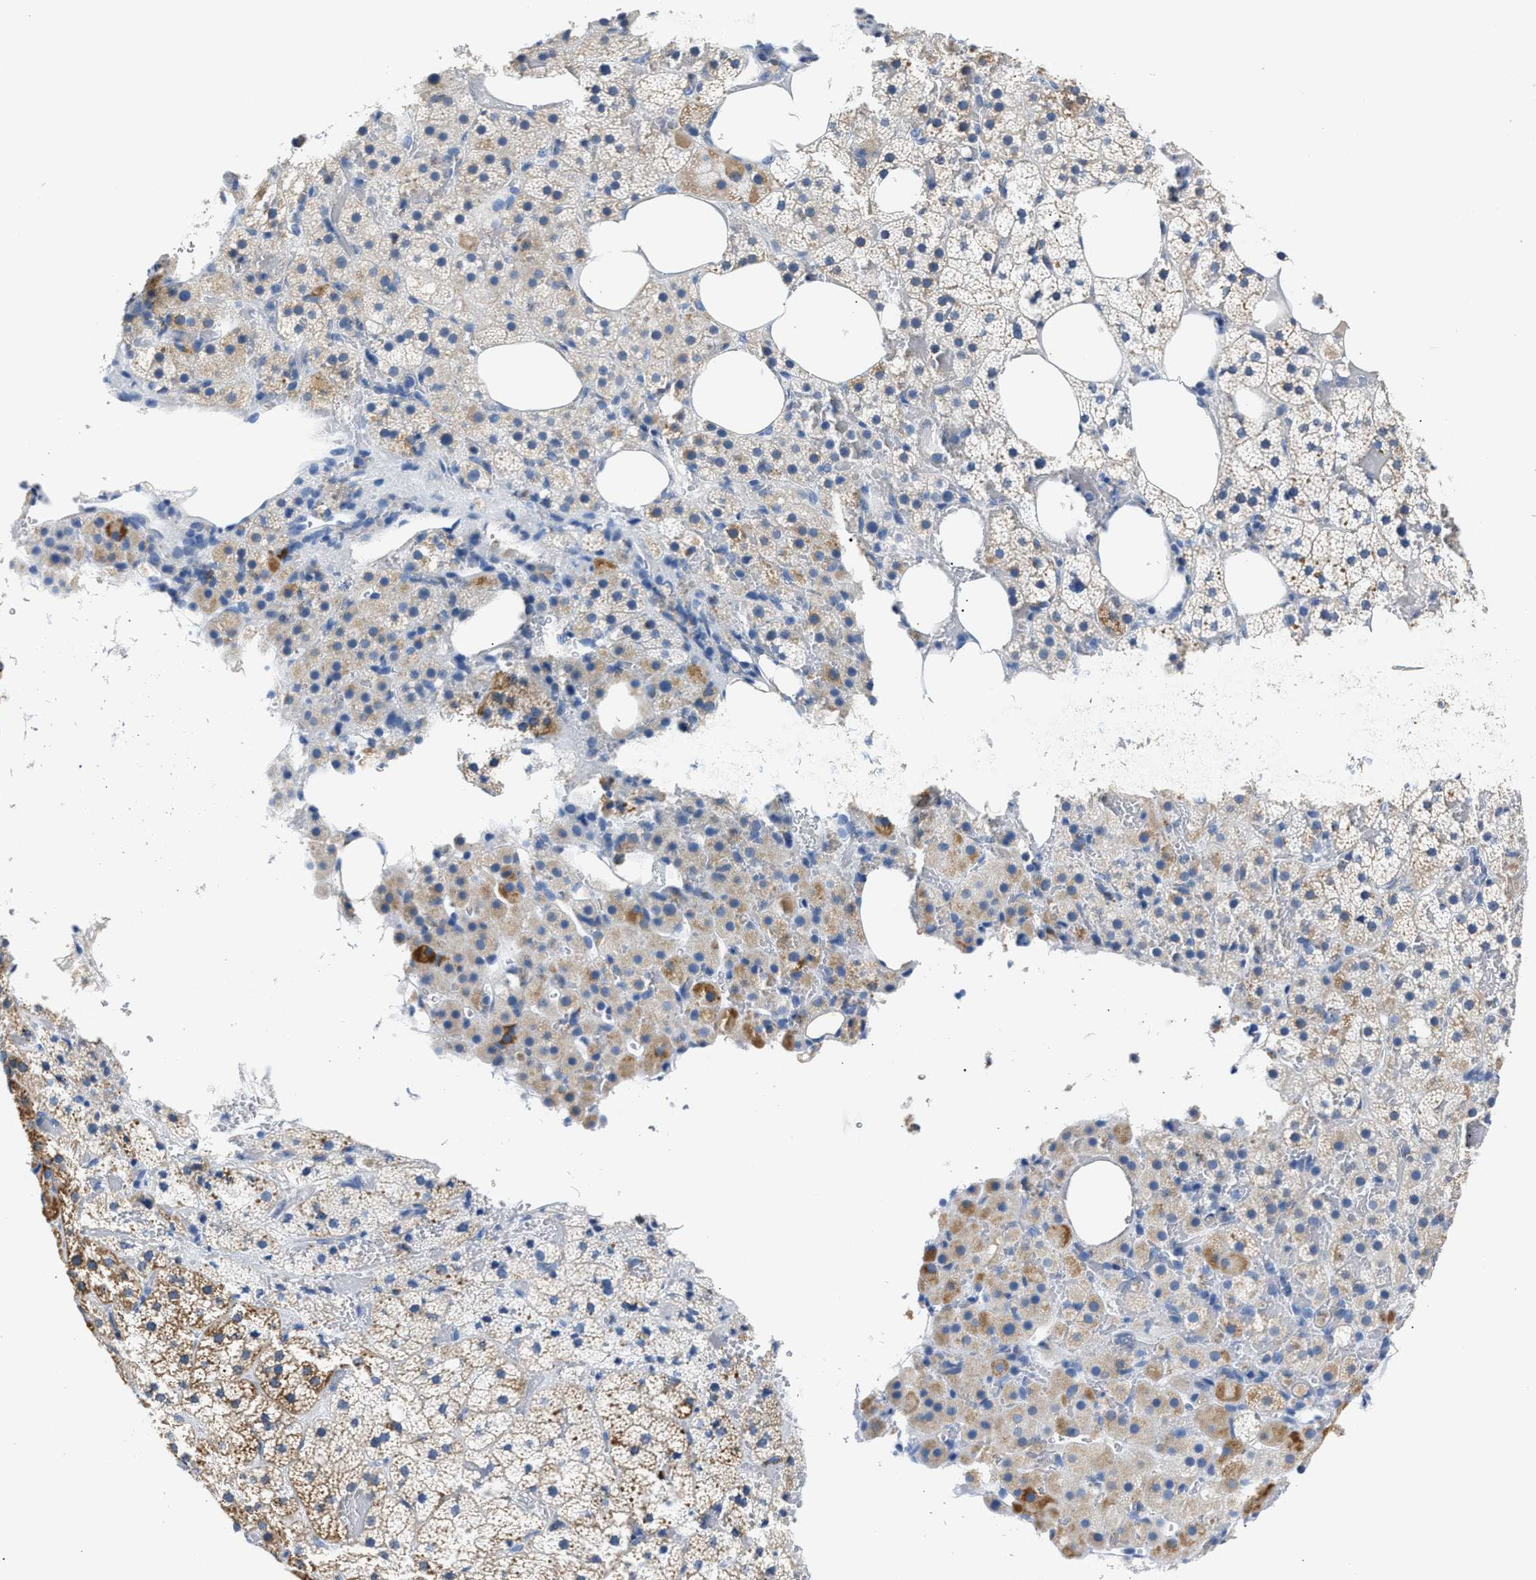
{"staining": {"intensity": "moderate", "quantity": "25%-75%", "location": "cytoplasmic/membranous"}, "tissue": "adrenal gland", "cell_type": "Glandular cells", "image_type": "normal", "snomed": [{"axis": "morphology", "description": "Normal tissue, NOS"}, {"axis": "topography", "description": "Adrenal gland"}], "caption": "Adrenal gland stained with DAB (3,3'-diaminobenzidine) IHC reveals medium levels of moderate cytoplasmic/membranous staining in about 25%-75% of glandular cells.", "gene": "AMACR", "patient": {"sex": "female", "age": 59}}